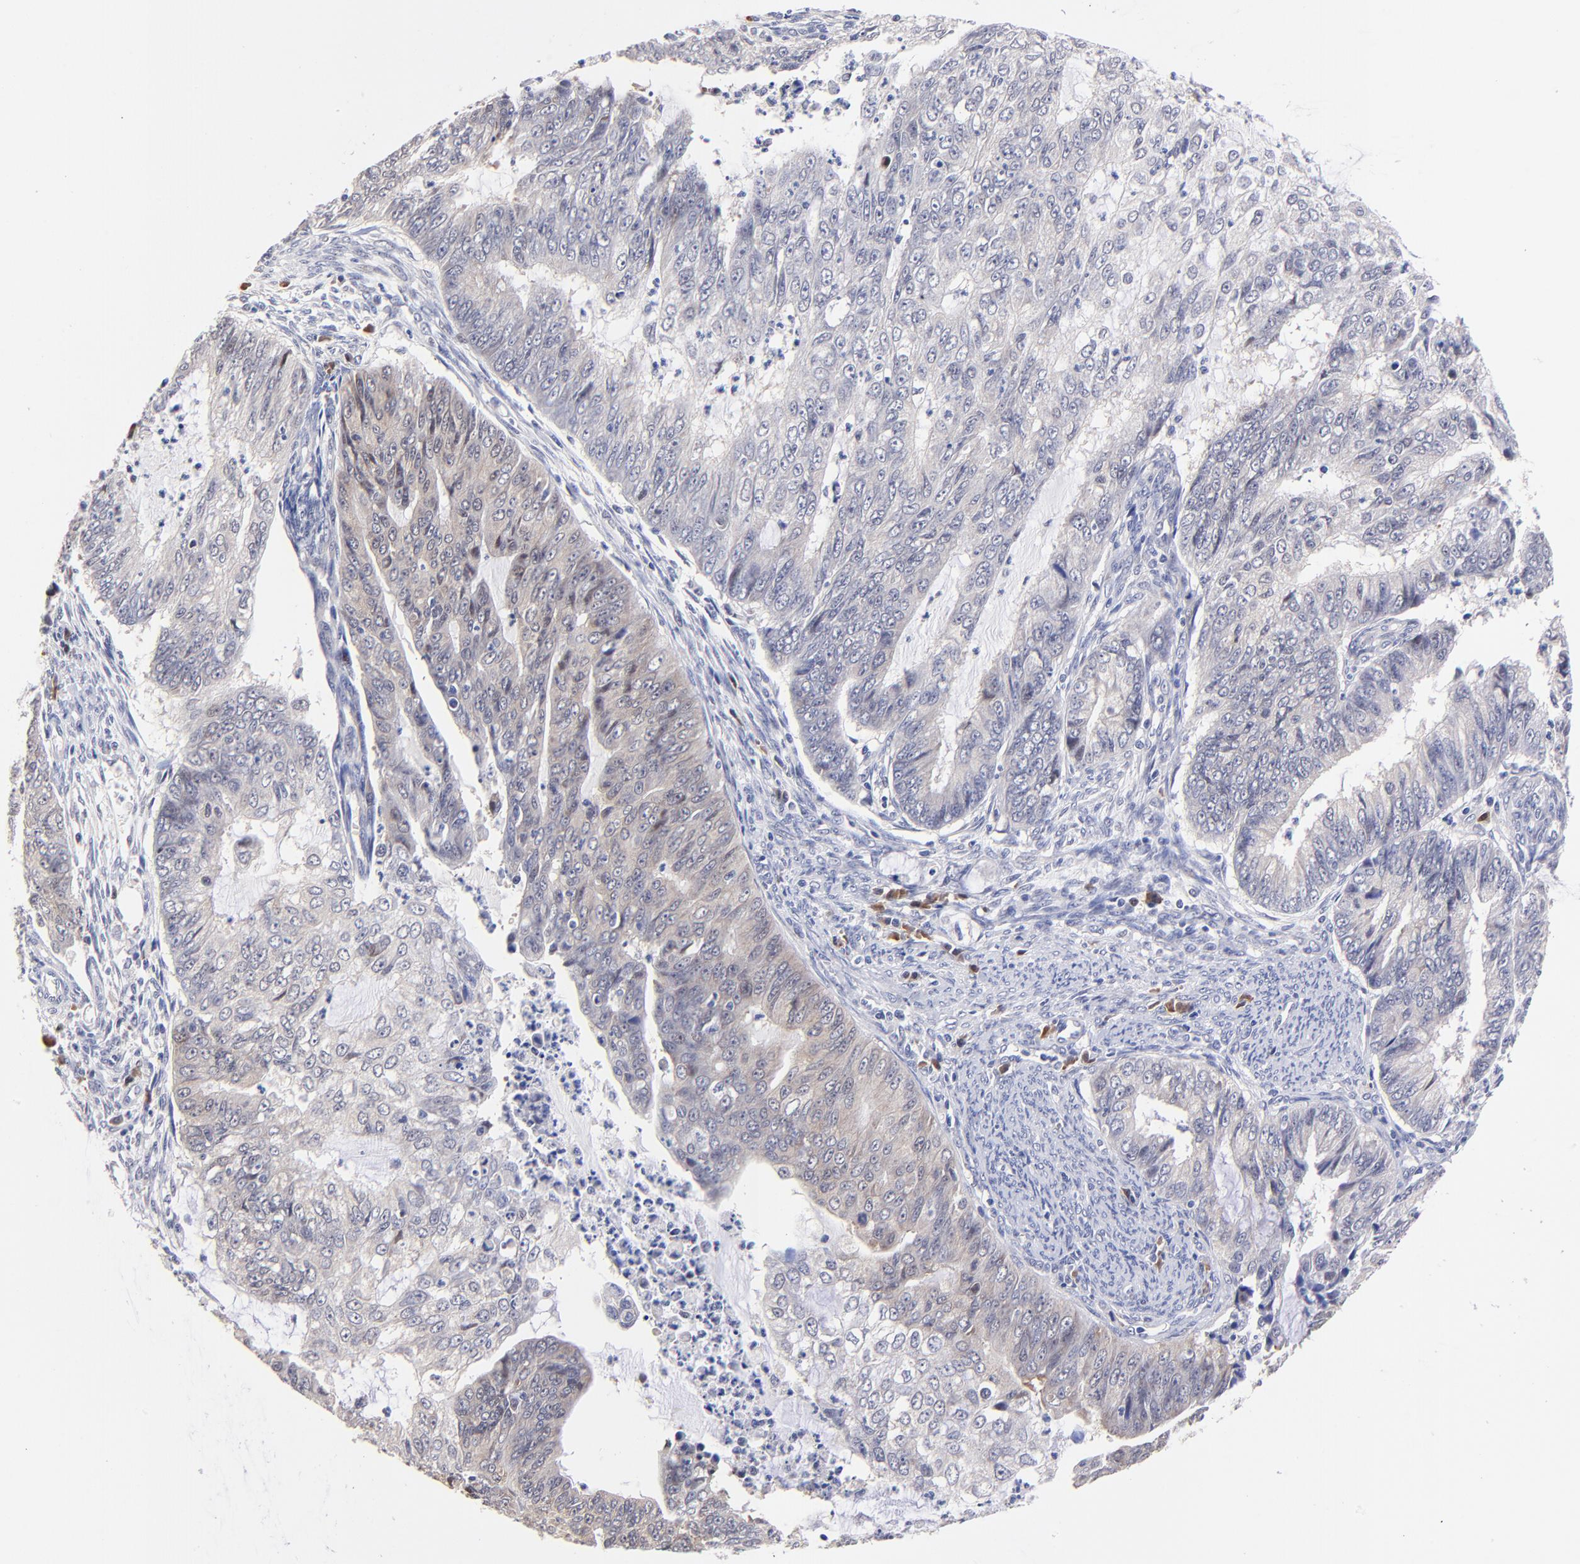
{"staining": {"intensity": "negative", "quantity": "none", "location": "none"}, "tissue": "endometrial cancer", "cell_type": "Tumor cells", "image_type": "cancer", "snomed": [{"axis": "morphology", "description": "Adenocarcinoma, NOS"}, {"axis": "topography", "description": "Endometrium"}], "caption": "This is an immunohistochemistry (IHC) image of endometrial adenocarcinoma. There is no staining in tumor cells.", "gene": "ZNF155", "patient": {"sex": "female", "age": 75}}